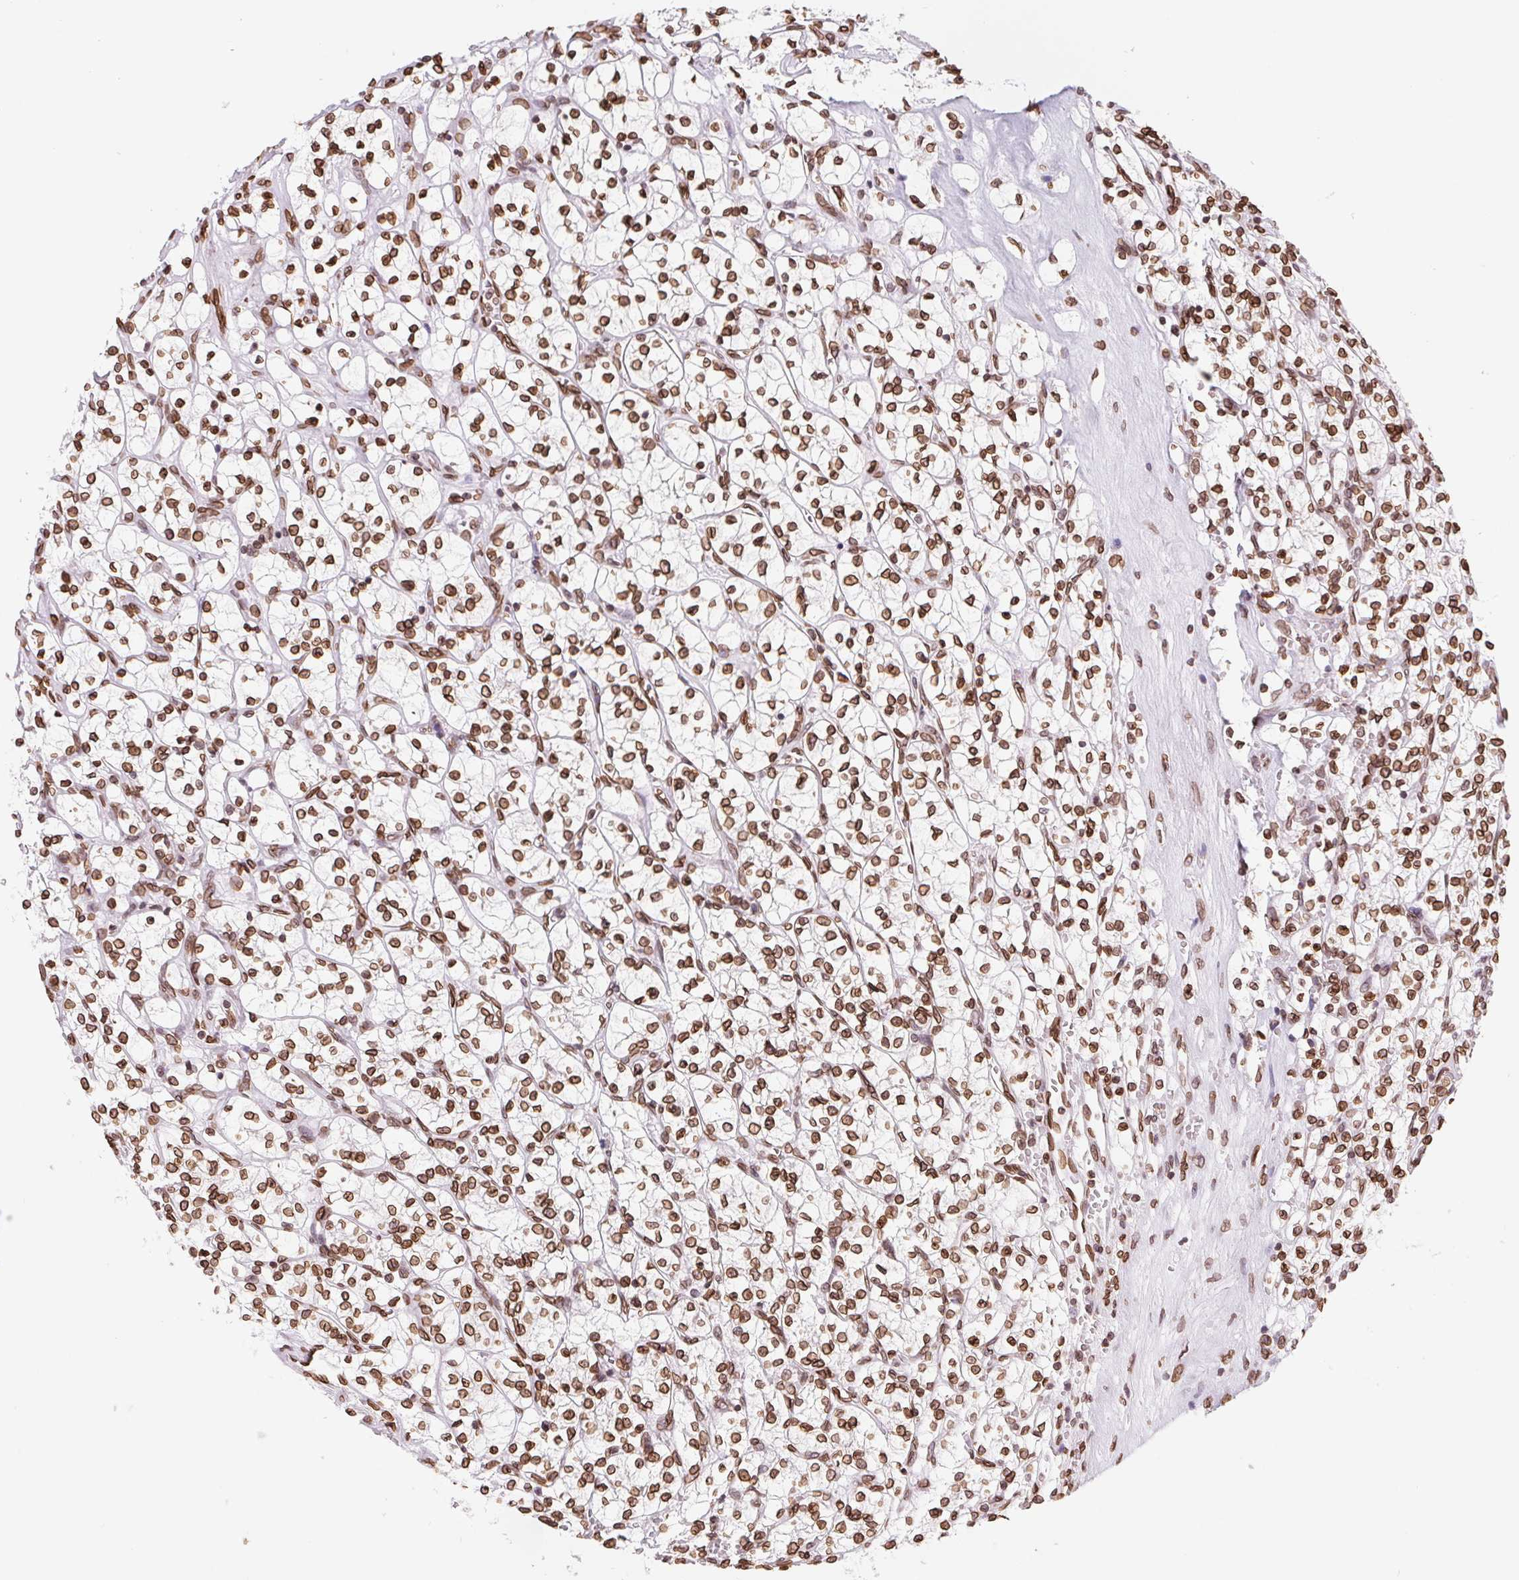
{"staining": {"intensity": "strong", "quantity": ">75%", "location": "cytoplasmic/membranous,nuclear"}, "tissue": "renal cancer", "cell_type": "Tumor cells", "image_type": "cancer", "snomed": [{"axis": "morphology", "description": "Adenocarcinoma, NOS"}, {"axis": "topography", "description": "Kidney"}], "caption": "Strong cytoplasmic/membranous and nuclear protein positivity is identified in about >75% of tumor cells in renal cancer.", "gene": "LMNB2", "patient": {"sex": "female", "age": 64}}